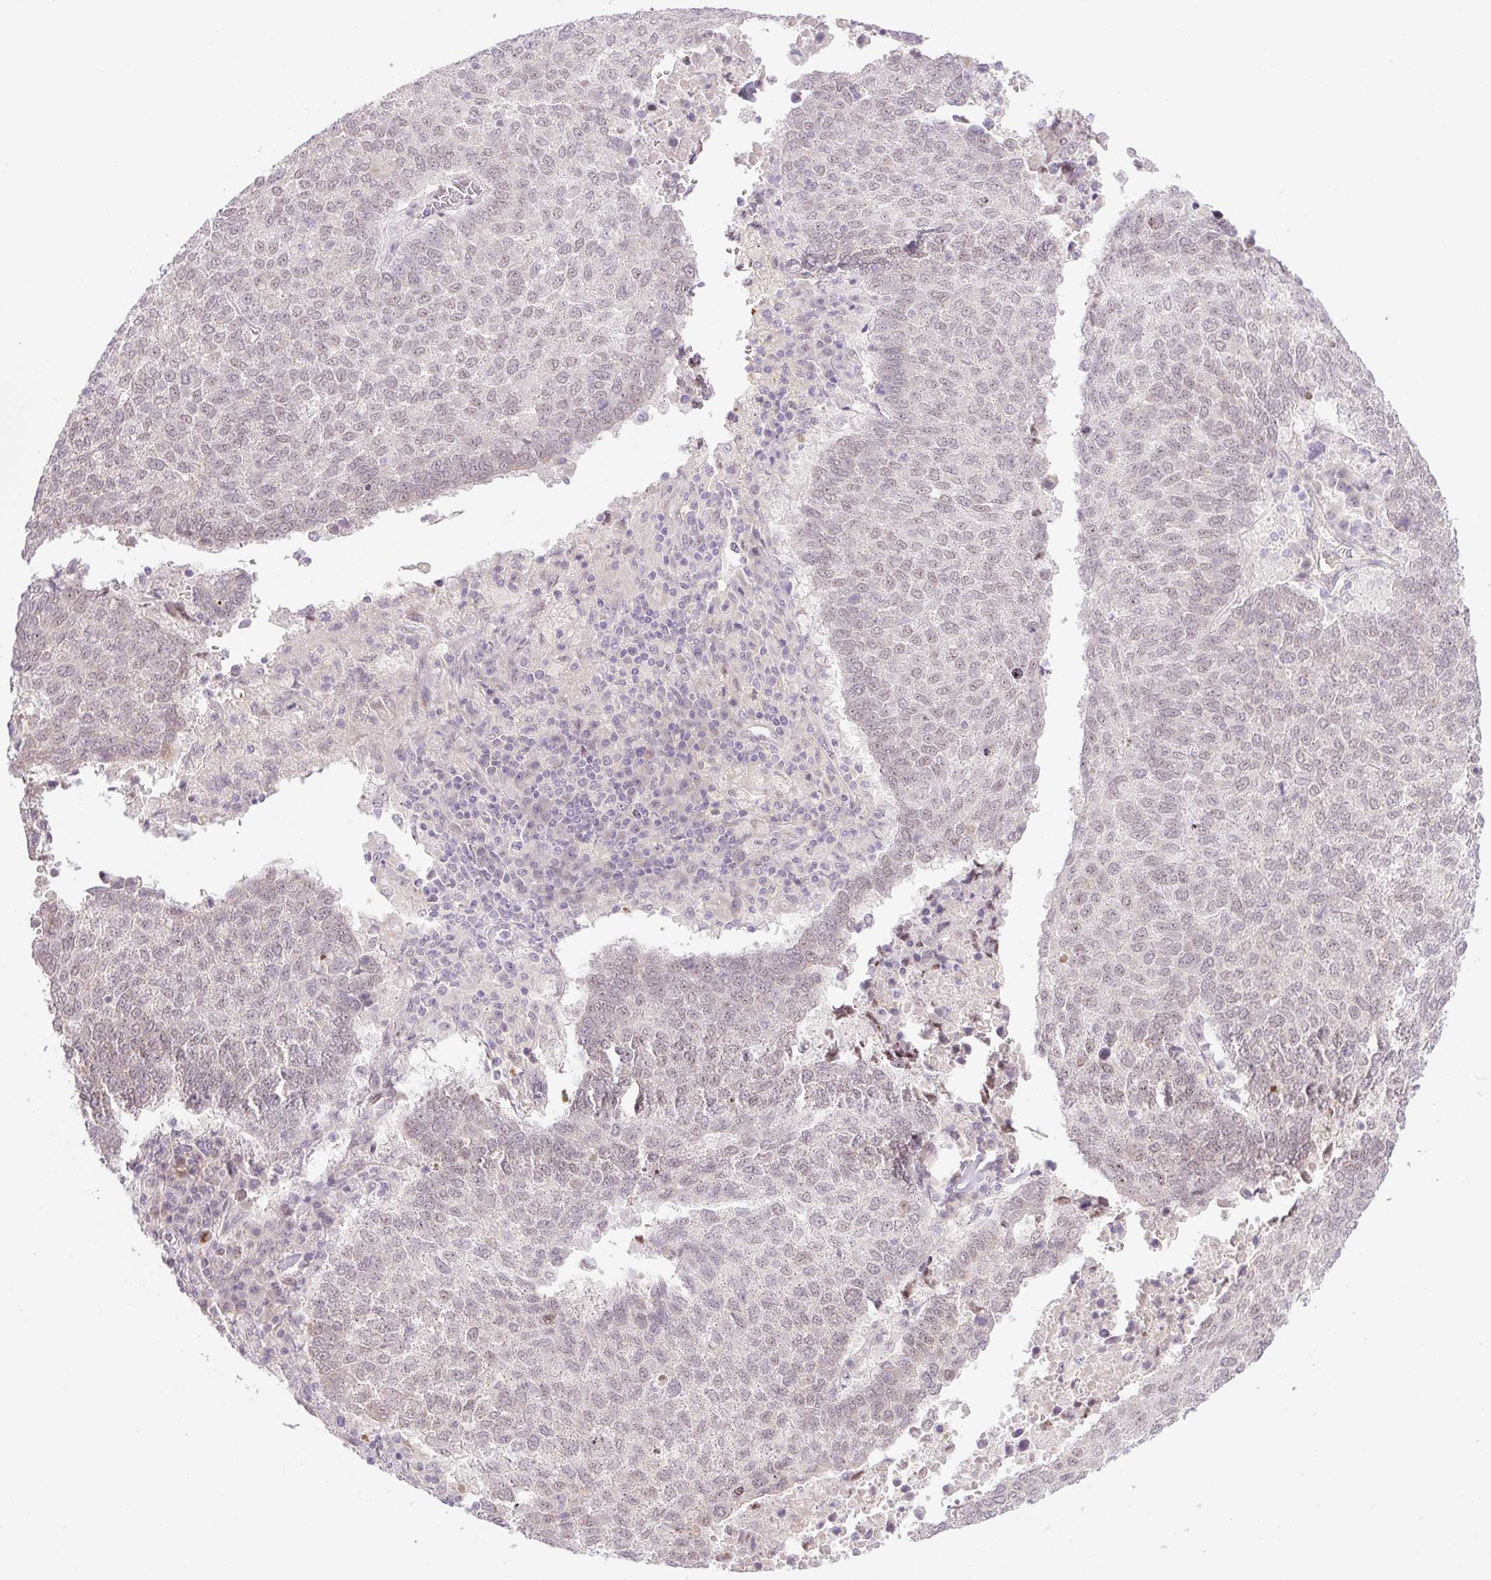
{"staining": {"intensity": "weak", "quantity": "<25%", "location": "nuclear"}, "tissue": "lung cancer", "cell_type": "Tumor cells", "image_type": "cancer", "snomed": [{"axis": "morphology", "description": "Squamous cell carcinoma, NOS"}, {"axis": "topography", "description": "Lung"}], "caption": "Lung cancer was stained to show a protein in brown. There is no significant staining in tumor cells.", "gene": "ICE1", "patient": {"sex": "male", "age": 73}}